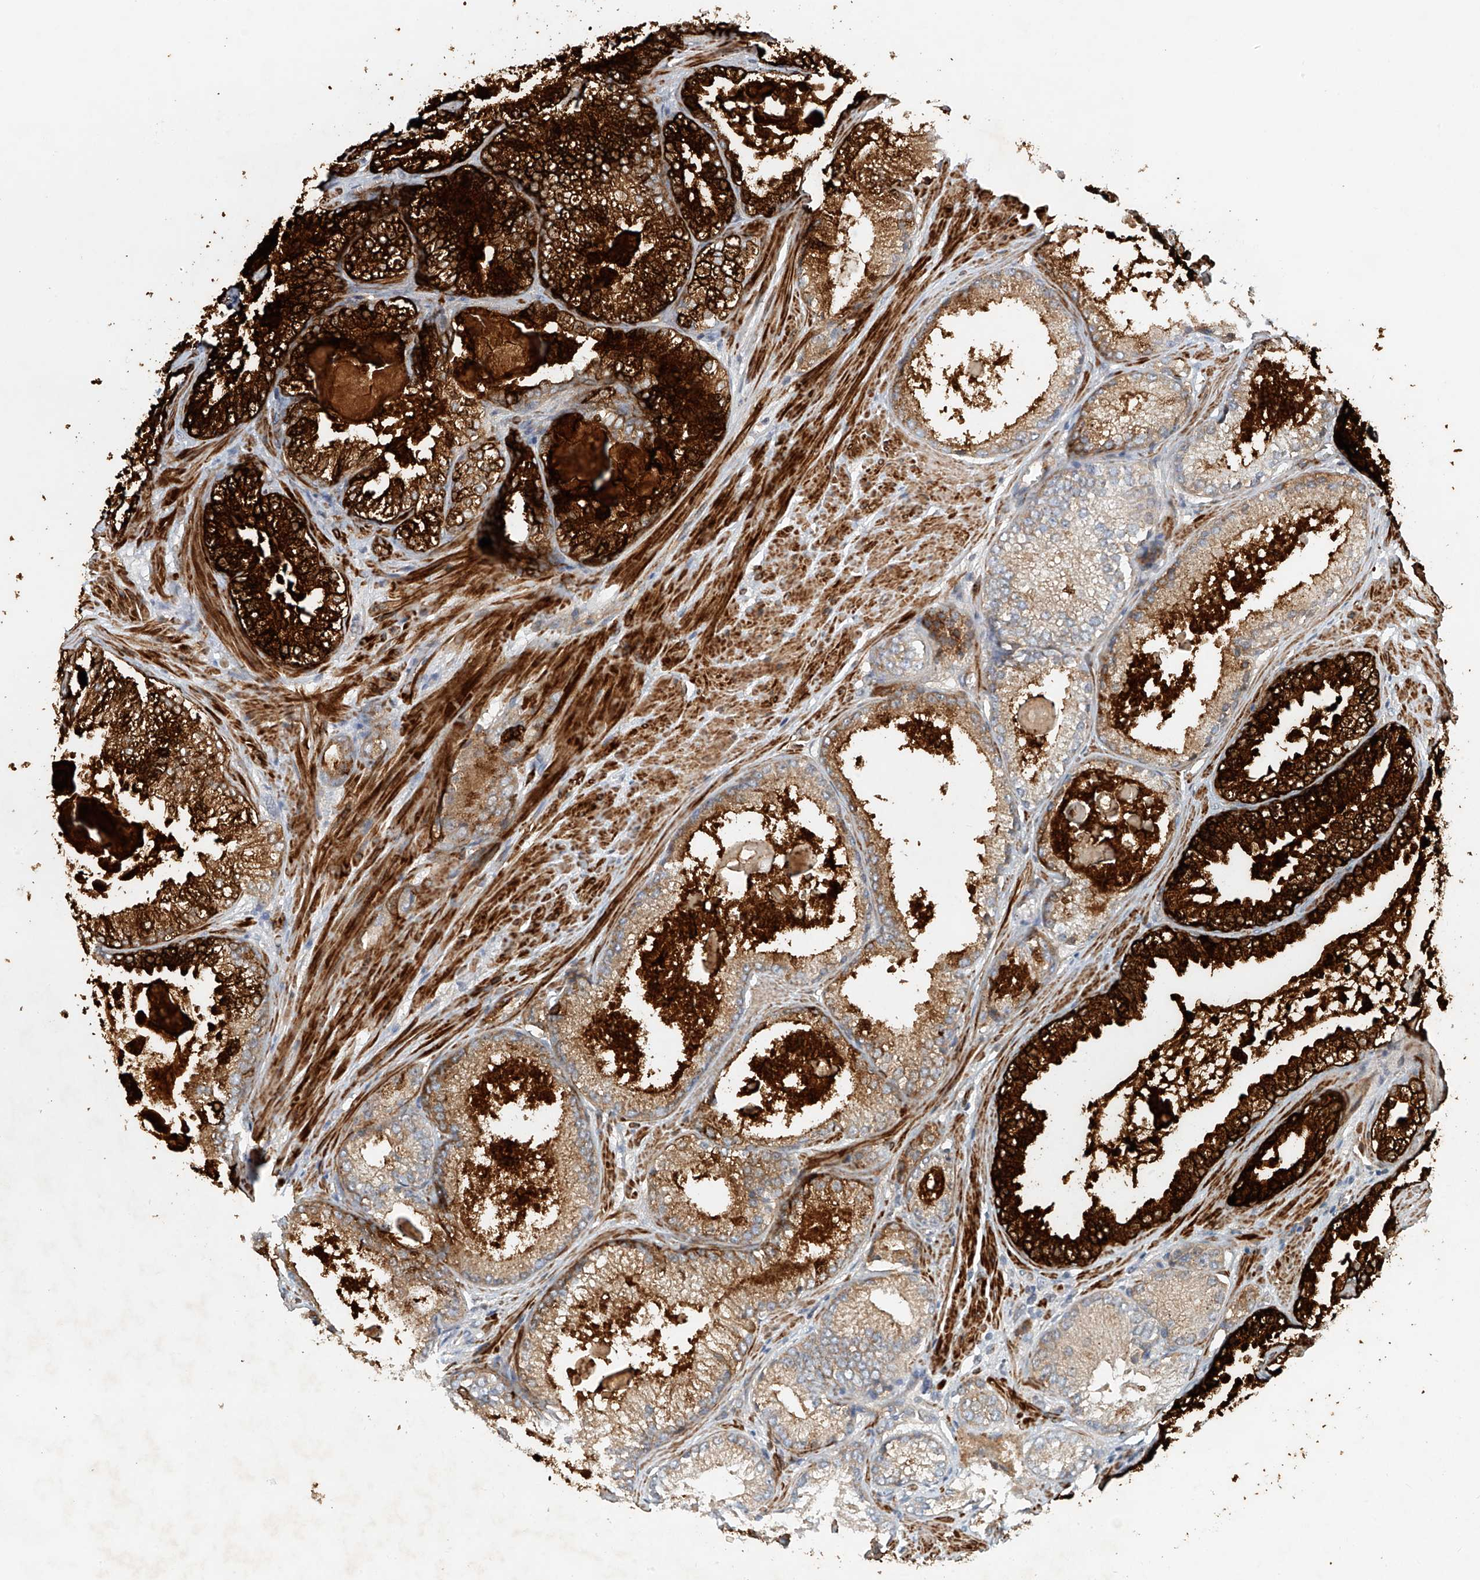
{"staining": {"intensity": "strong", "quantity": ">75%", "location": "cytoplasmic/membranous"}, "tissue": "prostate cancer", "cell_type": "Tumor cells", "image_type": "cancer", "snomed": [{"axis": "morphology", "description": "Adenocarcinoma, High grade"}, {"axis": "topography", "description": "Prostate"}], "caption": "Immunohistochemical staining of prostate adenocarcinoma (high-grade) exhibits high levels of strong cytoplasmic/membranous positivity in about >75% of tumor cells. Using DAB (3,3'-diaminobenzidine) (brown) and hematoxylin (blue) stains, captured at high magnification using brightfield microscopy.", "gene": "LYRM9", "patient": {"sex": "male", "age": 66}}